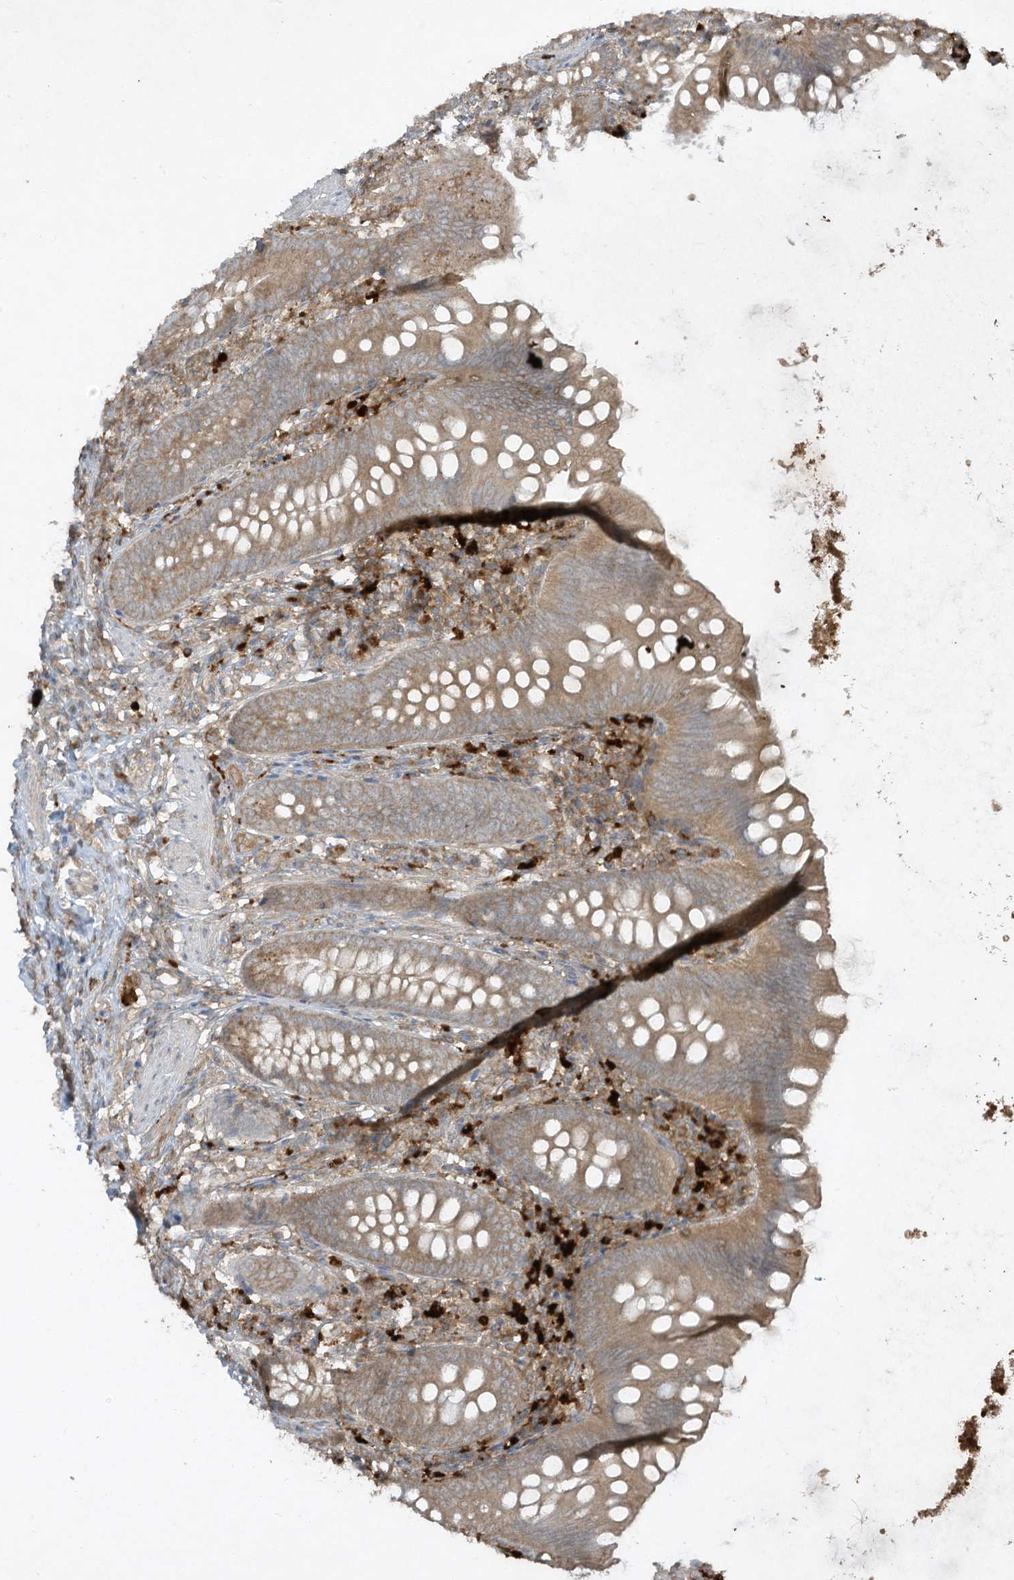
{"staining": {"intensity": "moderate", "quantity": ">75%", "location": "cytoplasmic/membranous"}, "tissue": "appendix", "cell_type": "Glandular cells", "image_type": "normal", "snomed": [{"axis": "morphology", "description": "Normal tissue, NOS"}, {"axis": "topography", "description": "Appendix"}], "caption": "Moderate cytoplasmic/membranous staining is appreciated in approximately >75% of glandular cells in unremarkable appendix.", "gene": "LDAH", "patient": {"sex": "female", "age": 62}}